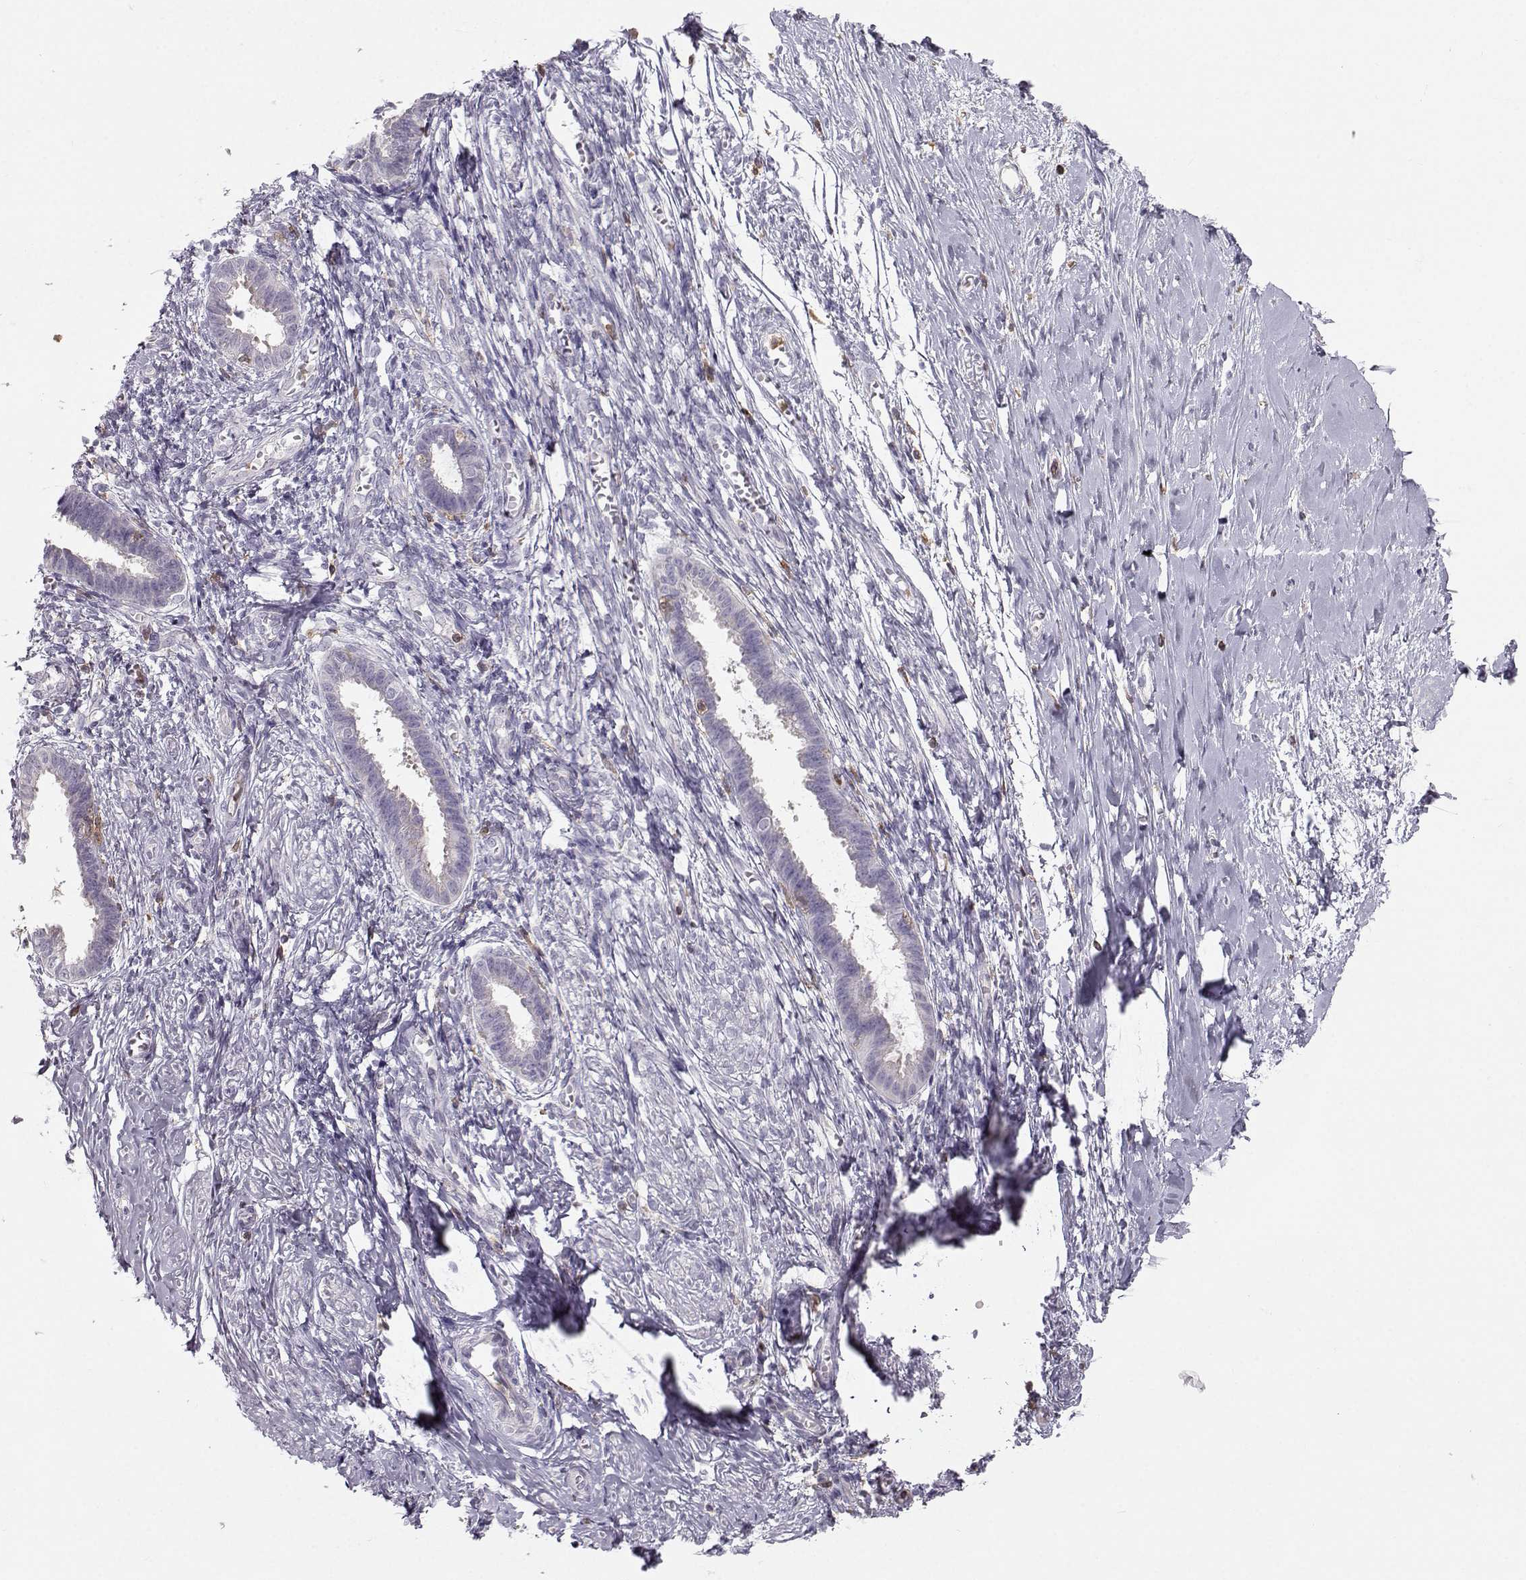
{"staining": {"intensity": "negative", "quantity": "none", "location": "none"}, "tissue": "endometrium", "cell_type": "Cells in endometrial stroma", "image_type": "normal", "snomed": [{"axis": "morphology", "description": "Normal tissue, NOS"}, {"axis": "topography", "description": "Cervix"}, {"axis": "topography", "description": "Endometrium"}], "caption": "Immunohistochemistry of benign human endometrium displays no expression in cells in endometrial stroma. The staining was performed using DAB to visualize the protein expression in brown, while the nuclei were stained in blue with hematoxylin (Magnification: 20x).", "gene": "ZBTB32", "patient": {"sex": "female", "age": 37}}